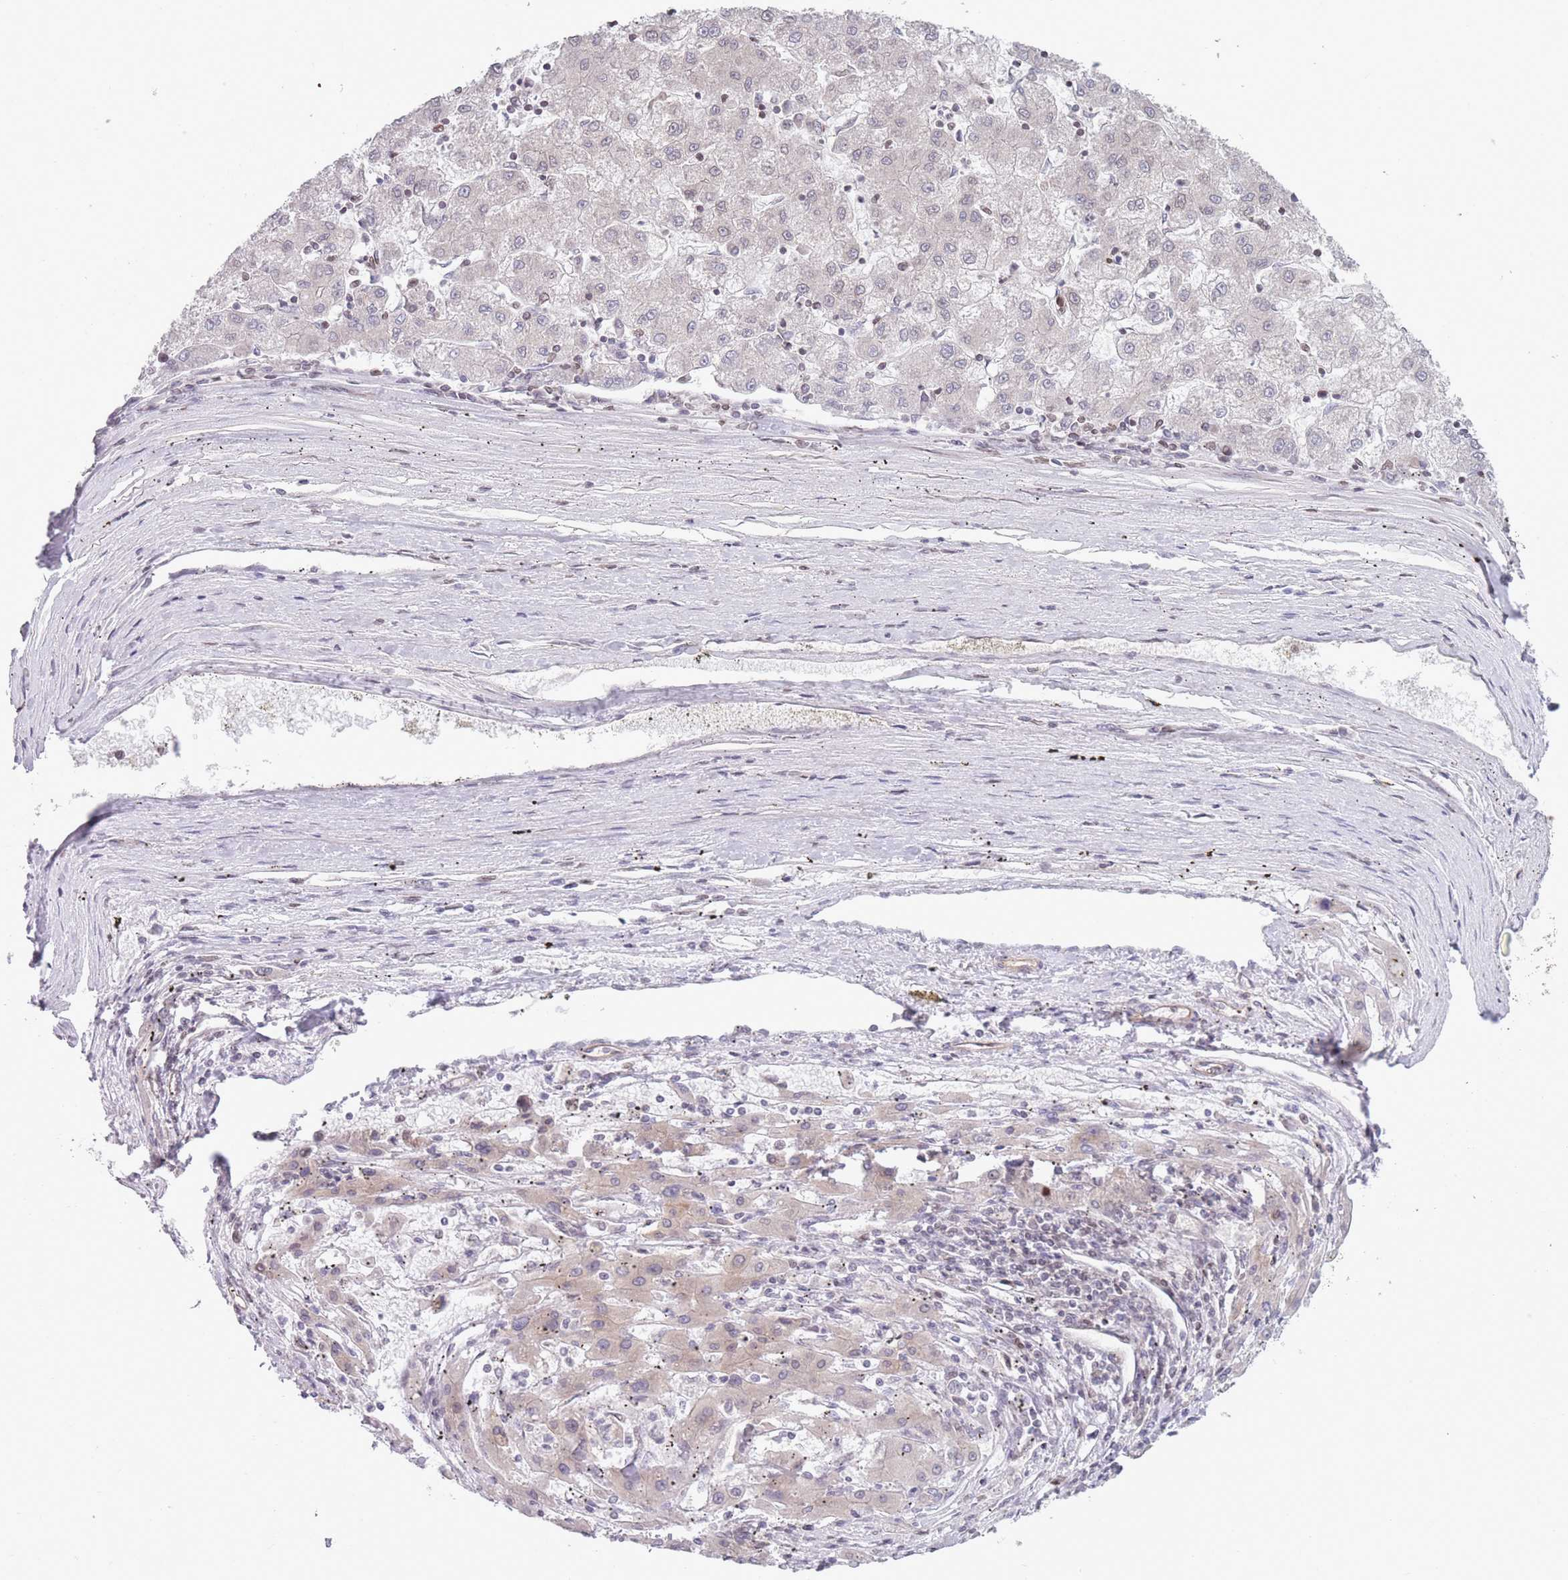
{"staining": {"intensity": "negative", "quantity": "none", "location": "none"}, "tissue": "liver cancer", "cell_type": "Tumor cells", "image_type": "cancer", "snomed": [{"axis": "morphology", "description": "Carcinoma, Hepatocellular, NOS"}, {"axis": "topography", "description": "Liver"}], "caption": "IHC of human liver cancer (hepatocellular carcinoma) shows no staining in tumor cells. (Stains: DAB (3,3'-diaminobenzidine) immunohistochemistry with hematoxylin counter stain, Microscopy: brightfield microscopy at high magnification).", "gene": "VRK2", "patient": {"sex": "male", "age": 72}}